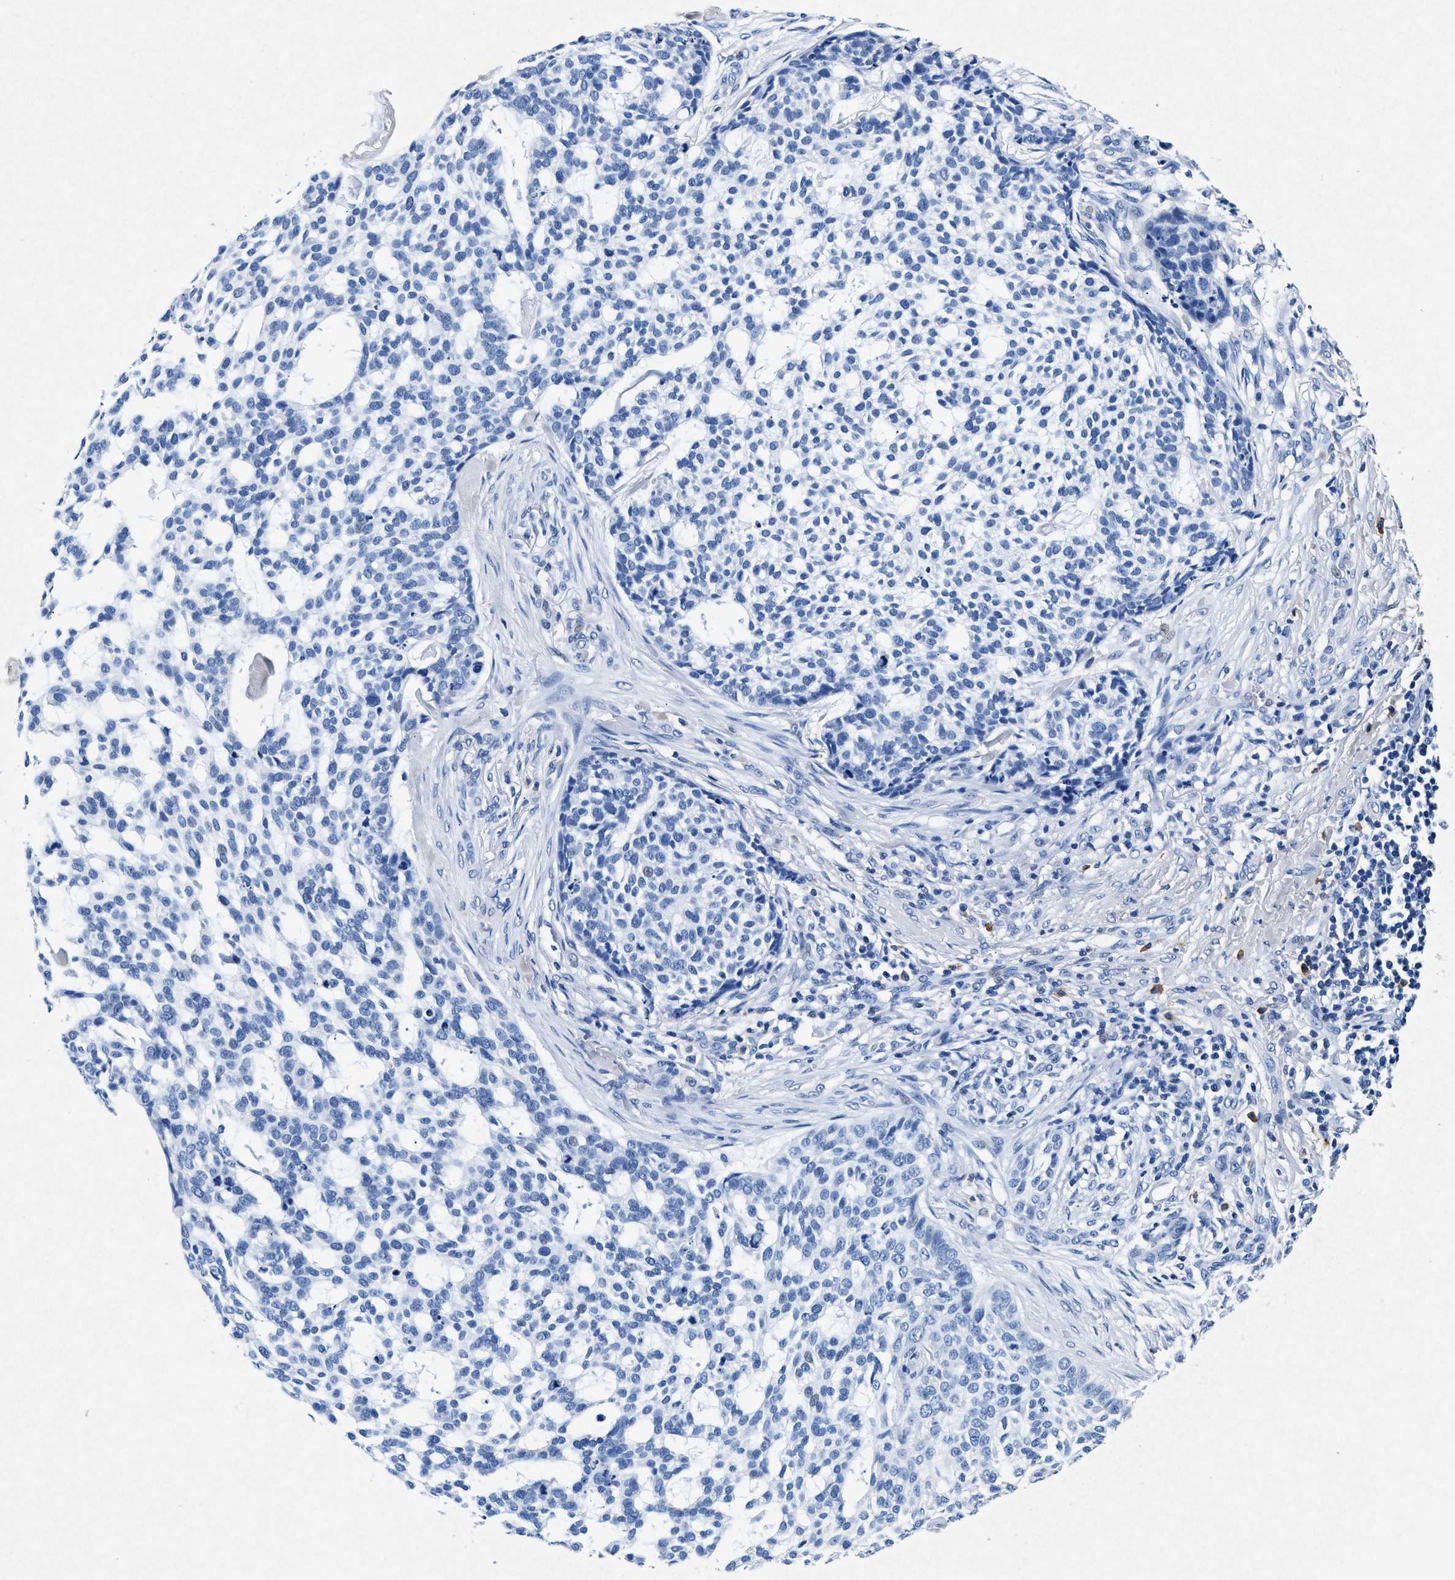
{"staining": {"intensity": "negative", "quantity": "none", "location": "none"}, "tissue": "skin cancer", "cell_type": "Tumor cells", "image_type": "cancer", "snomed": [{"axis": "morphology", "description": "Basal cell carcinoma"}, {"axis": "topography", "description": "Skin"}], "caption": "This is an immunohistochemistry photomicrograph of skin cancer (basal cell carcinoma). There is no expression in tumor cells.", "gene": "MAP6", "patient": {"sex": "female", "age": 64}}